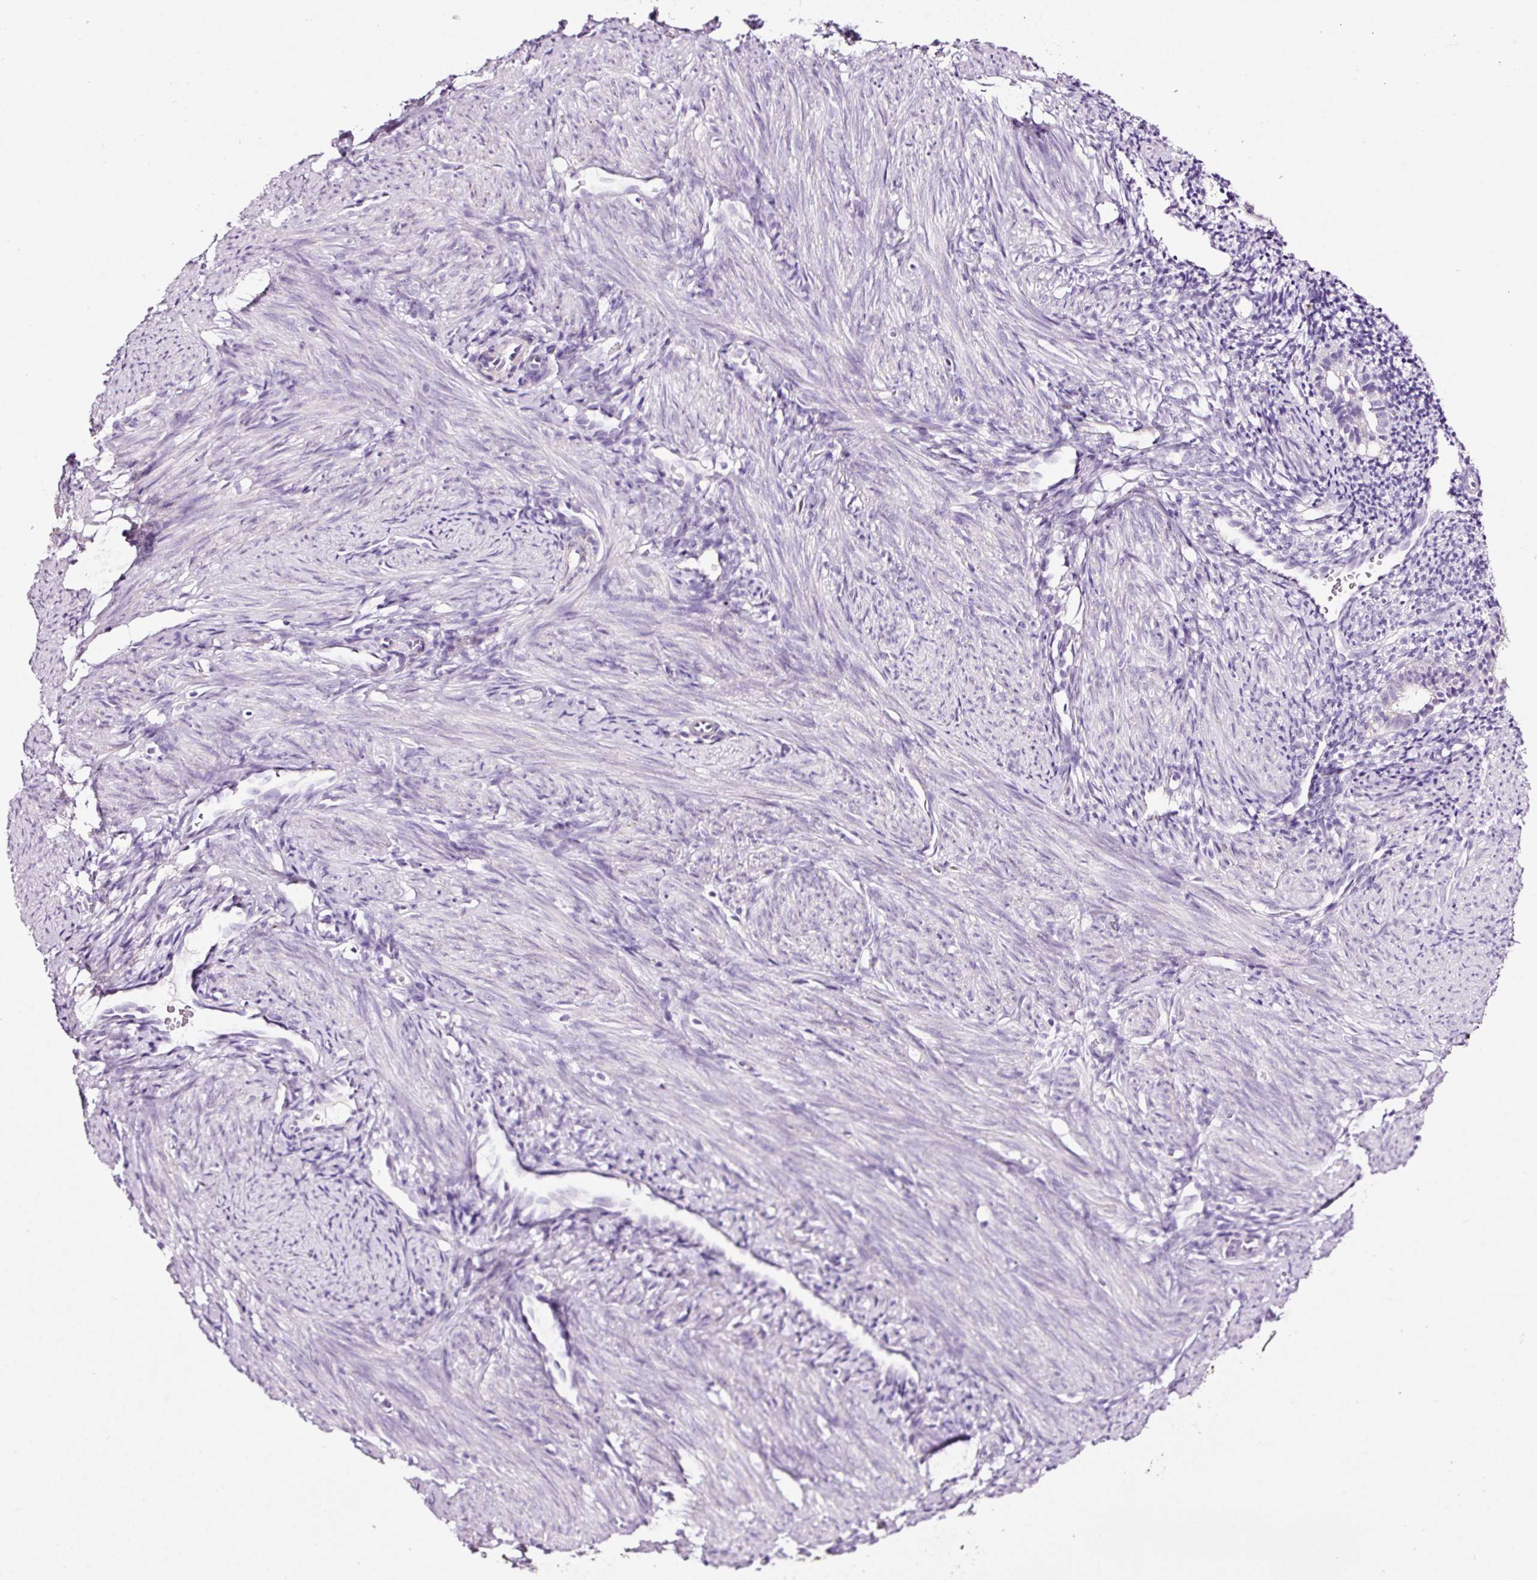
{"staining": {"intensity": "negative", "quantity": "none", "location": "none"}, "tissue": "endometrium", "cell_type": "Cells in endometrial stroma", "image_type": "normal", "snomed": [{"axis": "morphology", "description": "Normal tissue, NOS"}, {"axis": "topography", "description": "Endometrium"}], "caption": "High magnification brightfield microscopy of benign endometrium stained with DAB (brown) and counterstained with hematoxylin (blue): cells in endometrial stroma show no significant positivity. The staining was performed using DAB (3,3'-diaminobenzidine) to visualize the protein expression in brown, while the nuclei were stained in blue with hematoxylin (Magnification: 20x).", "gene": "RTF2", "patient": {"sex": "female", "age": 39}}